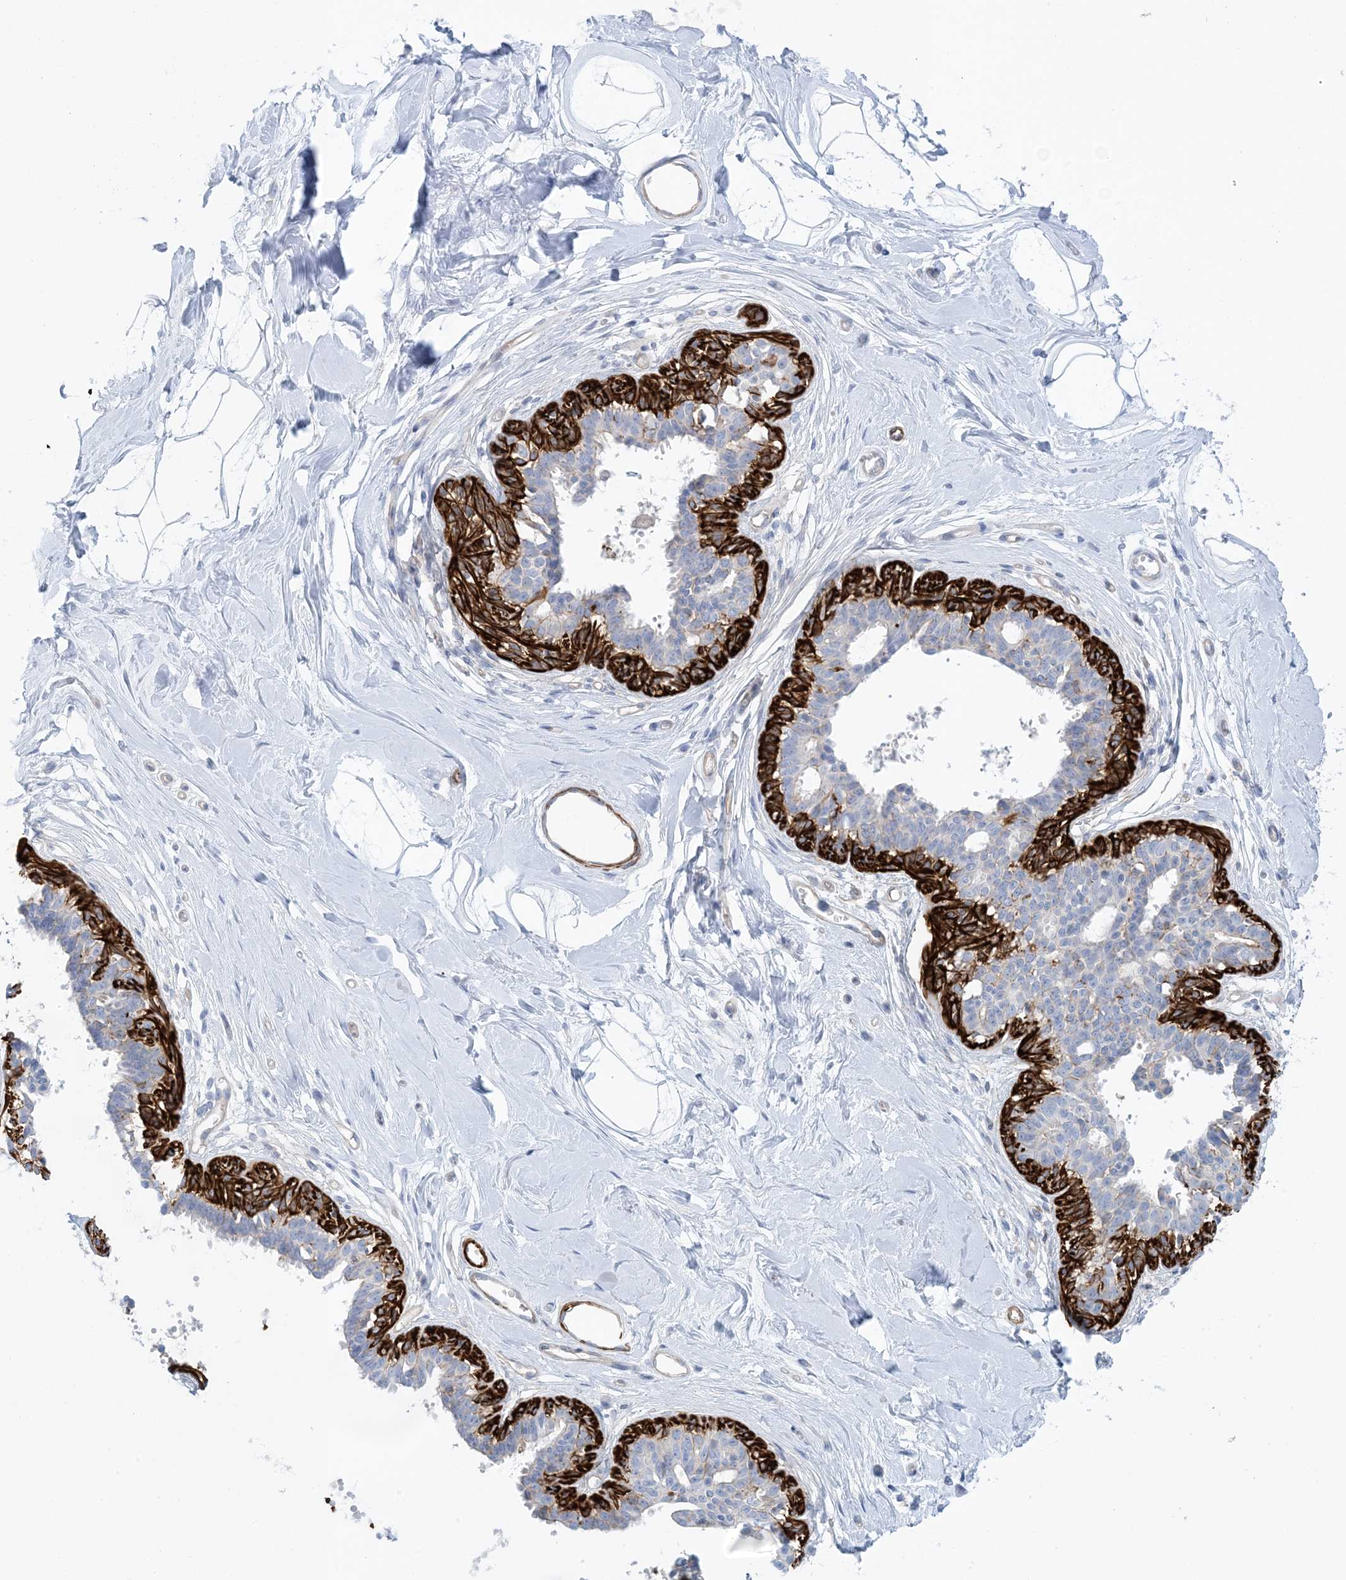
{"staining": {"intensity": "negative", "quantity": "none", "location": "none"}, "tissue": "breast", "cell_type": "Adipocytes", "image_type": "normal", "snomed": [{"axis": "morphology", "description": "Normal tissue, NOS"}, {"axis": "topography", "description": "Breast"}], "caption": "Protein analysis of normal breast demonstrates no significant expression in adipocytes. (DAB (3,3'-diaminobenzidine) immunohistochemistry with hematoxylin counter stain).", "gene": "SHANK1", "patient": {"sex": "female", "age": 45}}